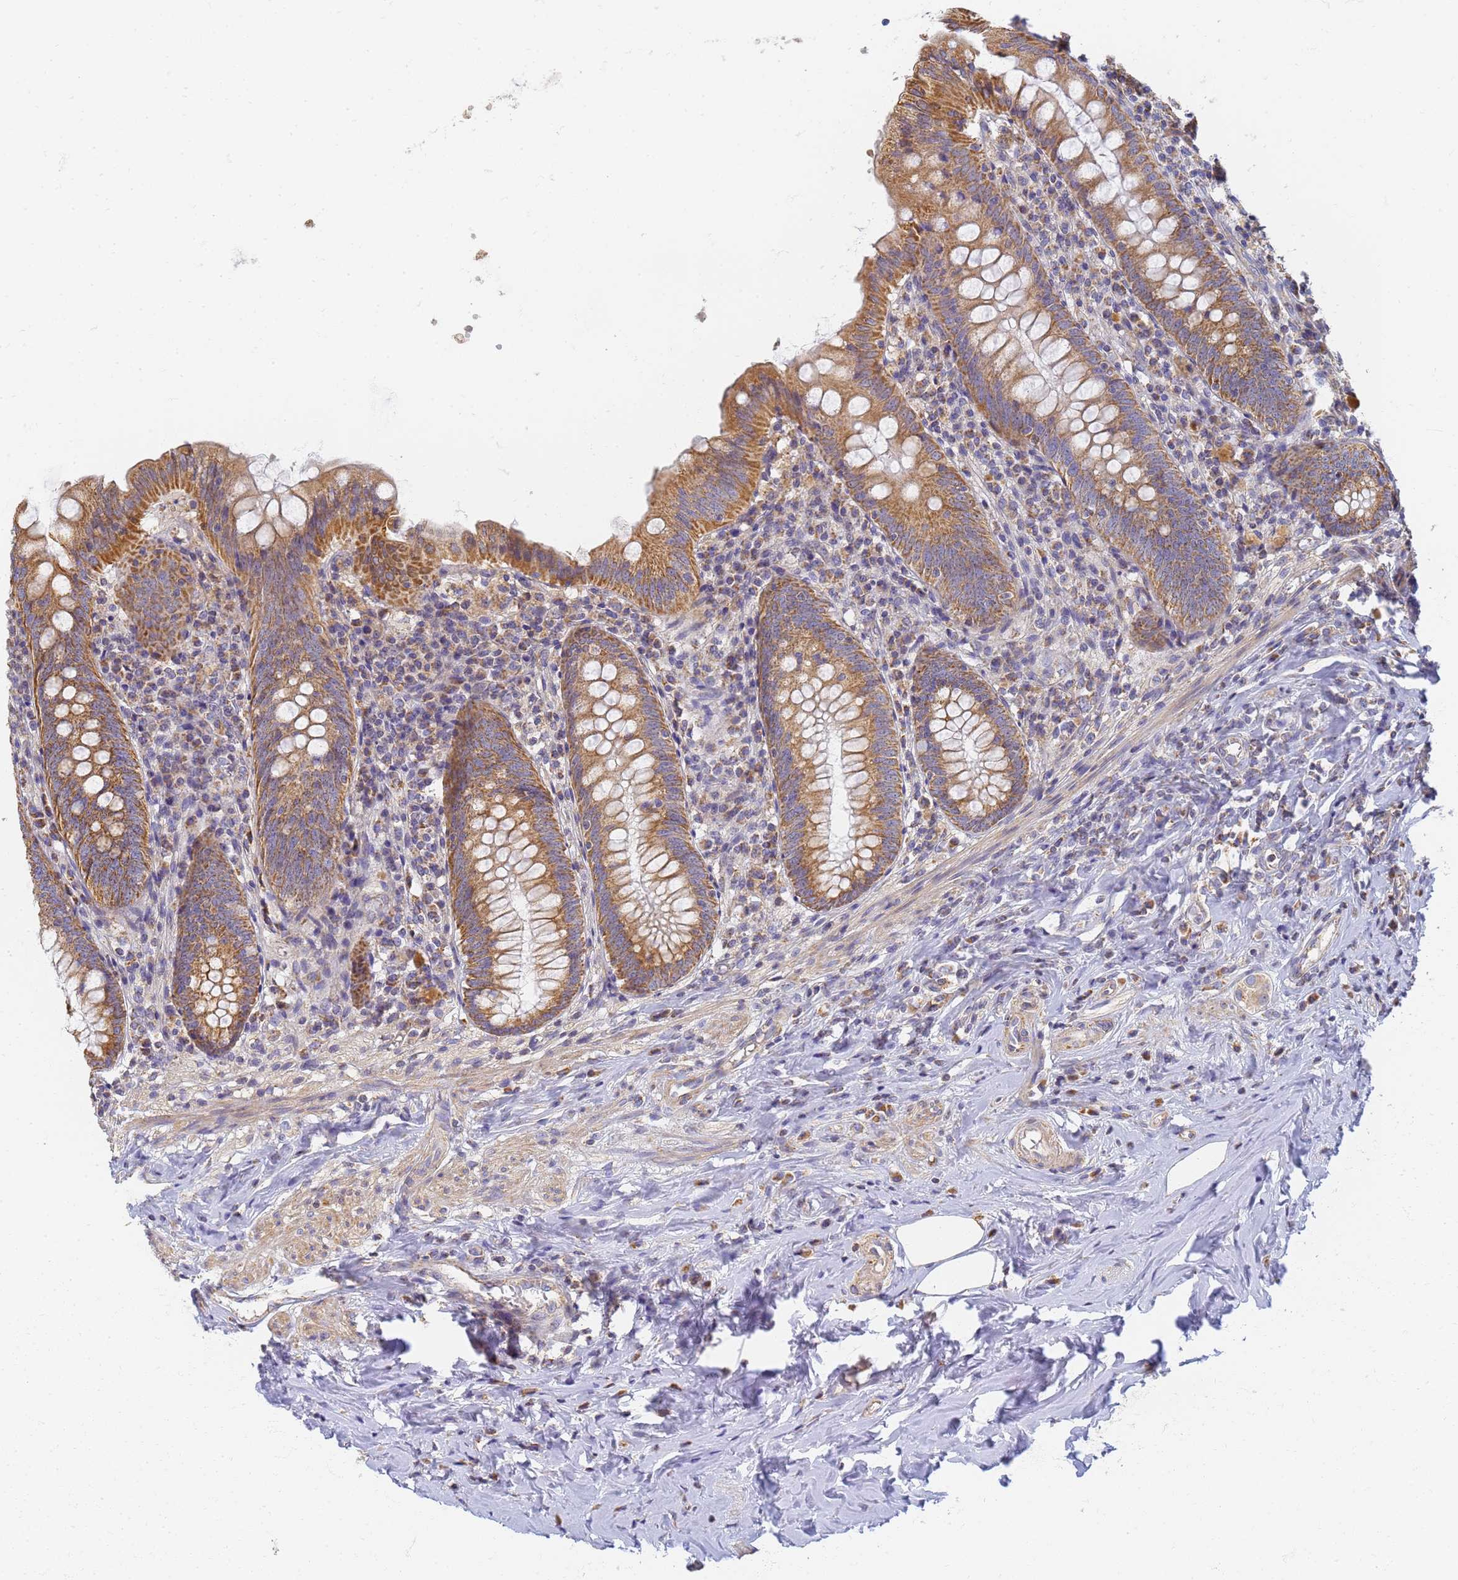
{"staining": {"intensity": "moderate", "quantity": ">75%", "location": "cytoplasmic/membranous"}, "tissue": "appendix", "cell_type": "Glandular cells", "image_type": "normal", "snomed": [{"axis": "morphology", "description": "Normal tissue, NOS"}, {"axis": "topography", "description": "Appendix"}], "caption": "IHC of benign human appendix exhibits medium levels of moderate cytoplasmic/membranous positivity in about >75% of glandular cells. The staining was performed using DAB (3,3'-diaminobenzidine), with brown indicating positive protein expression. Nuclei are stained blue with hematoxylin.", "gene": "UTP23", "patient": {"sex": "female", "age": 54}}